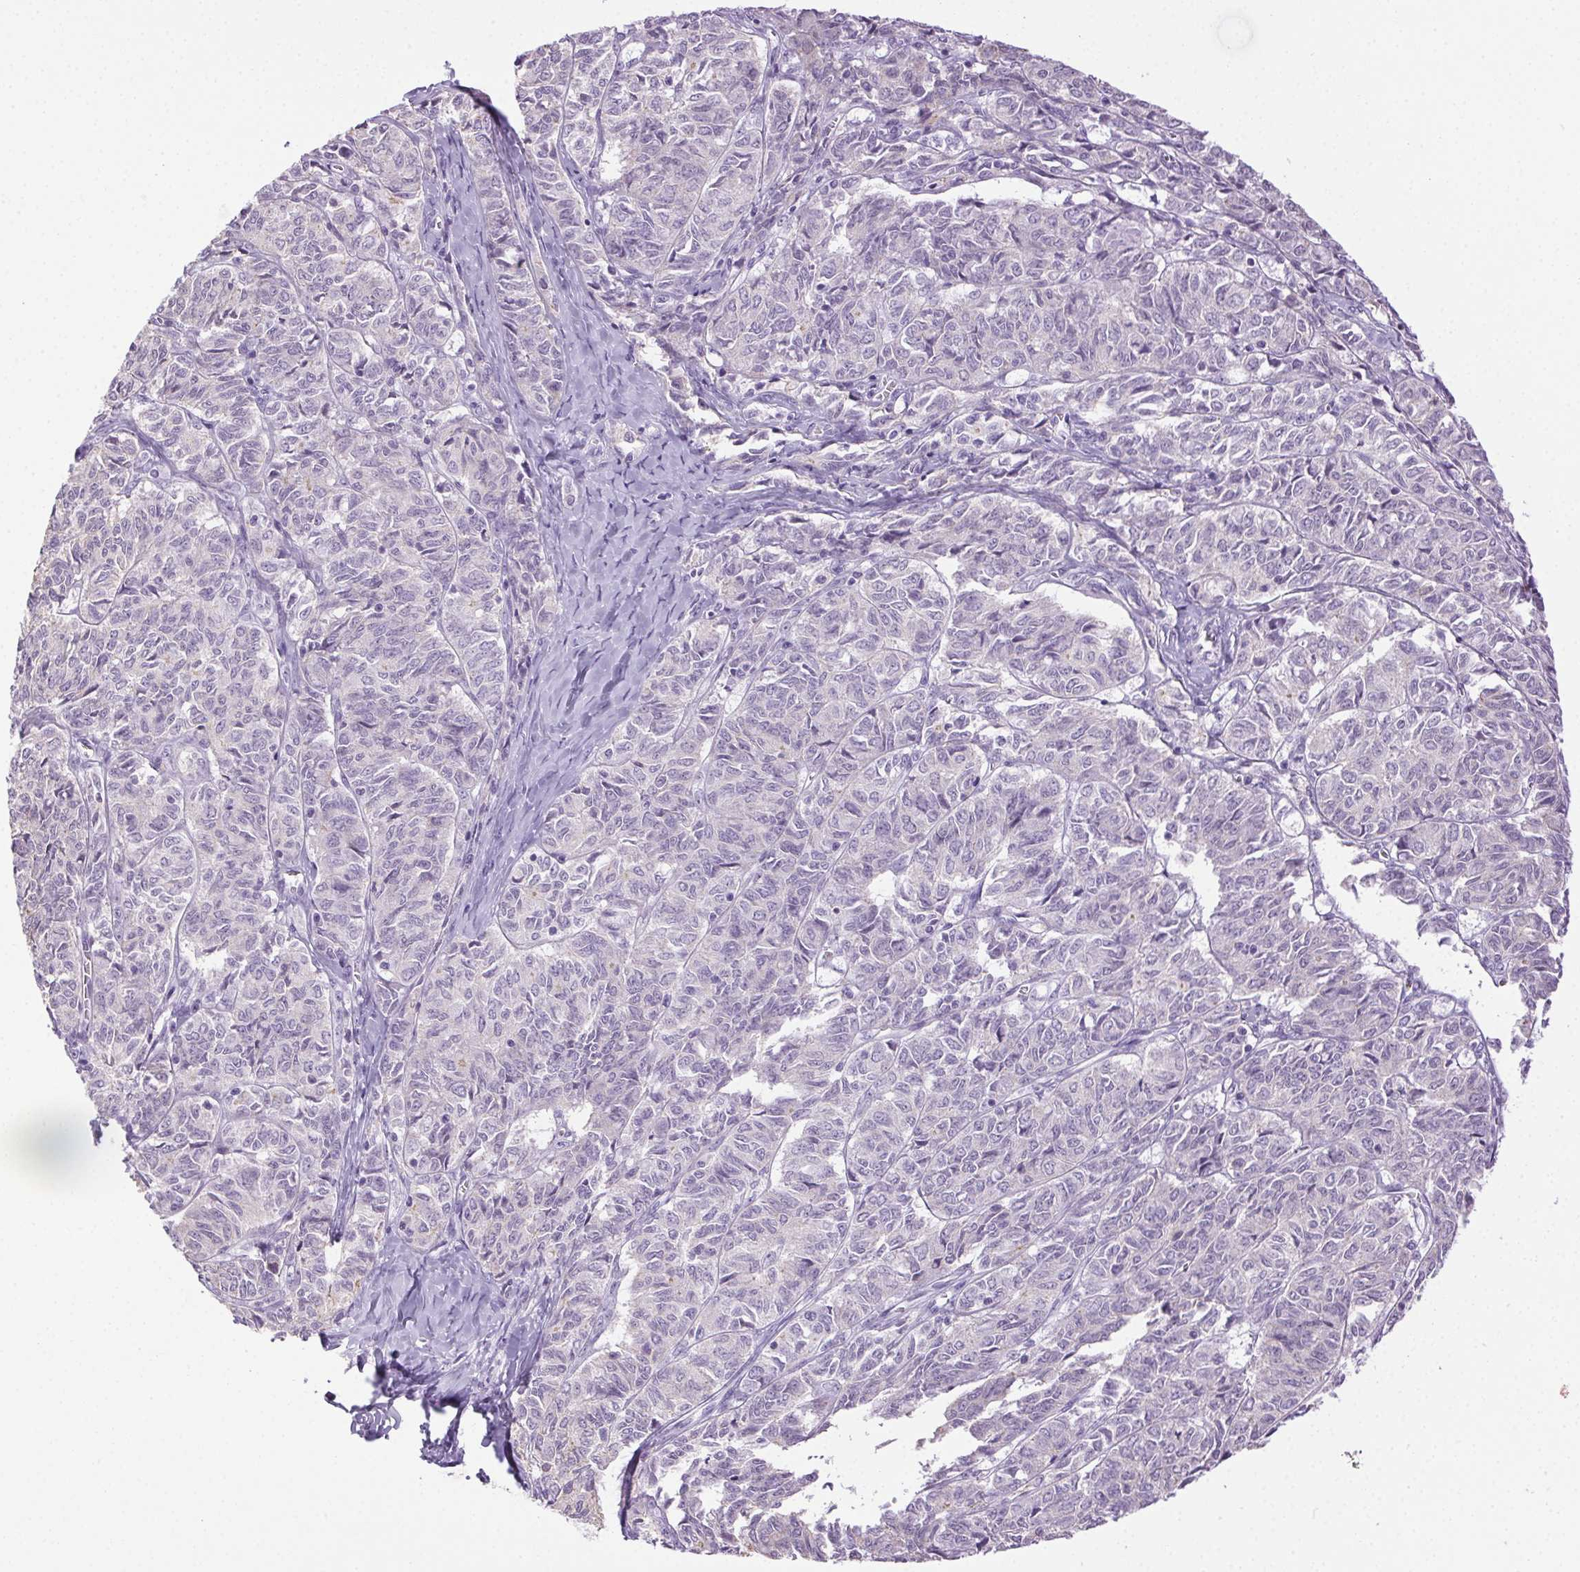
{"staining": {"intensity": "negative", "quantity": "none", "location": "none"}, "tissue": "ovarian cancer", "cell_type": "Tumor cells", "image_type": "cancer", "snomed": [{"axis": "morphology", "description": "Carcinoma, endometroid"}, {"axis": "topography", "description": "Ovary"}], "caption": "Immunohistochemical staining of human ovarian endometroid carcinoma reveals no significant expression in tumor cells.", "gene": "CLDN10", "patient": {"sex": "female", "age": 80}}